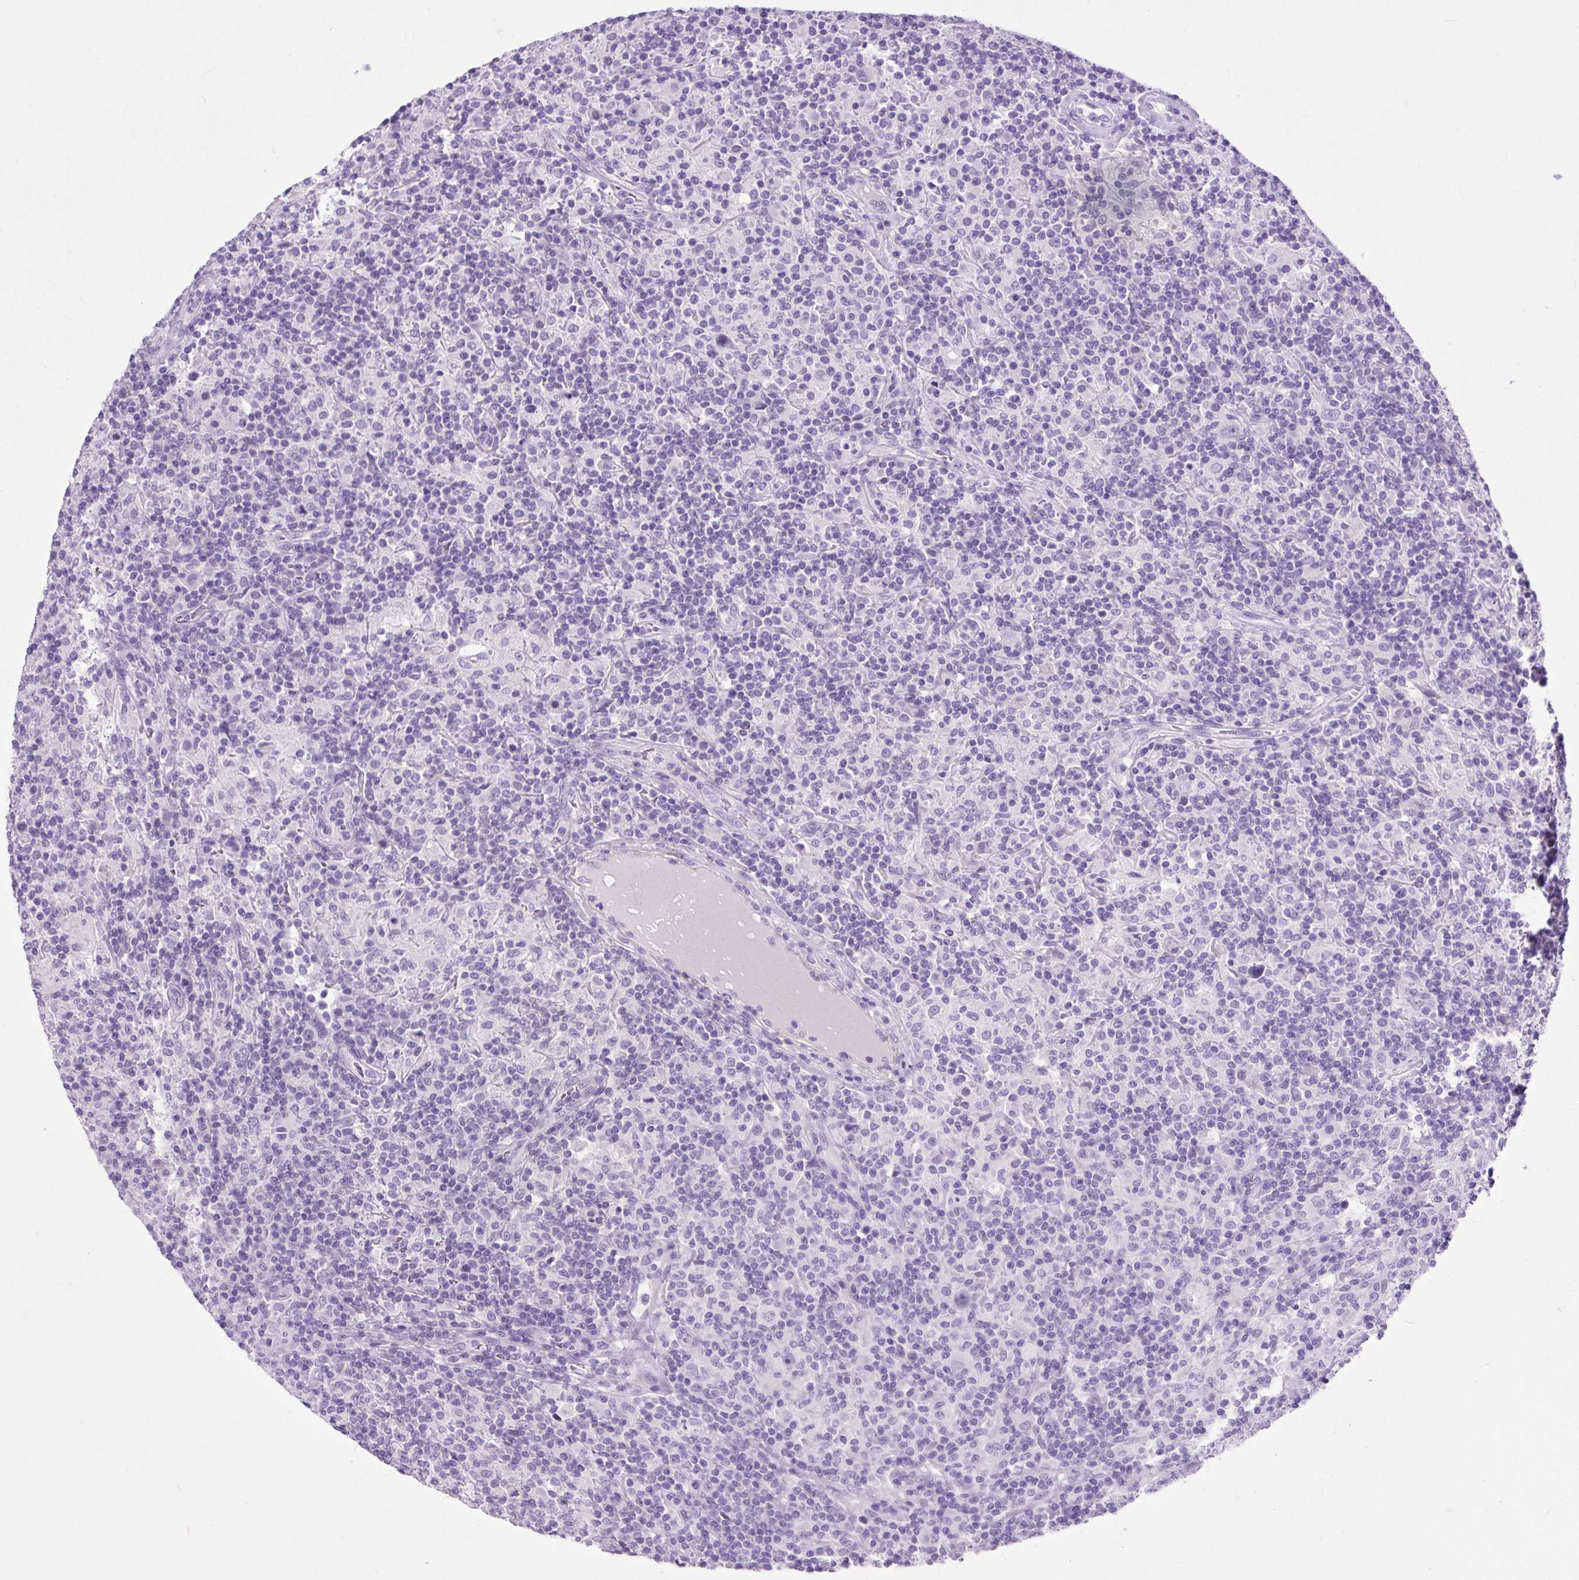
{"staining": {"intensity": "negative", "quantity": "none", "location": "none"}, "tissue": "lymphoma", "cell_type": "Tumor cells", "image_type": "cancer", "snomed": [{"axis": "morphology", "description": "Hodgkin's disease, NOS"}, {"axis": "topography", "description": "Lymph node"}], "caption": "A histopathology image of Hodgkin's disease stained for a protein exhibits no brown staining in tumor cells.", "gene": "DPP6", "patient": {"sex": "male", "age": 70}}